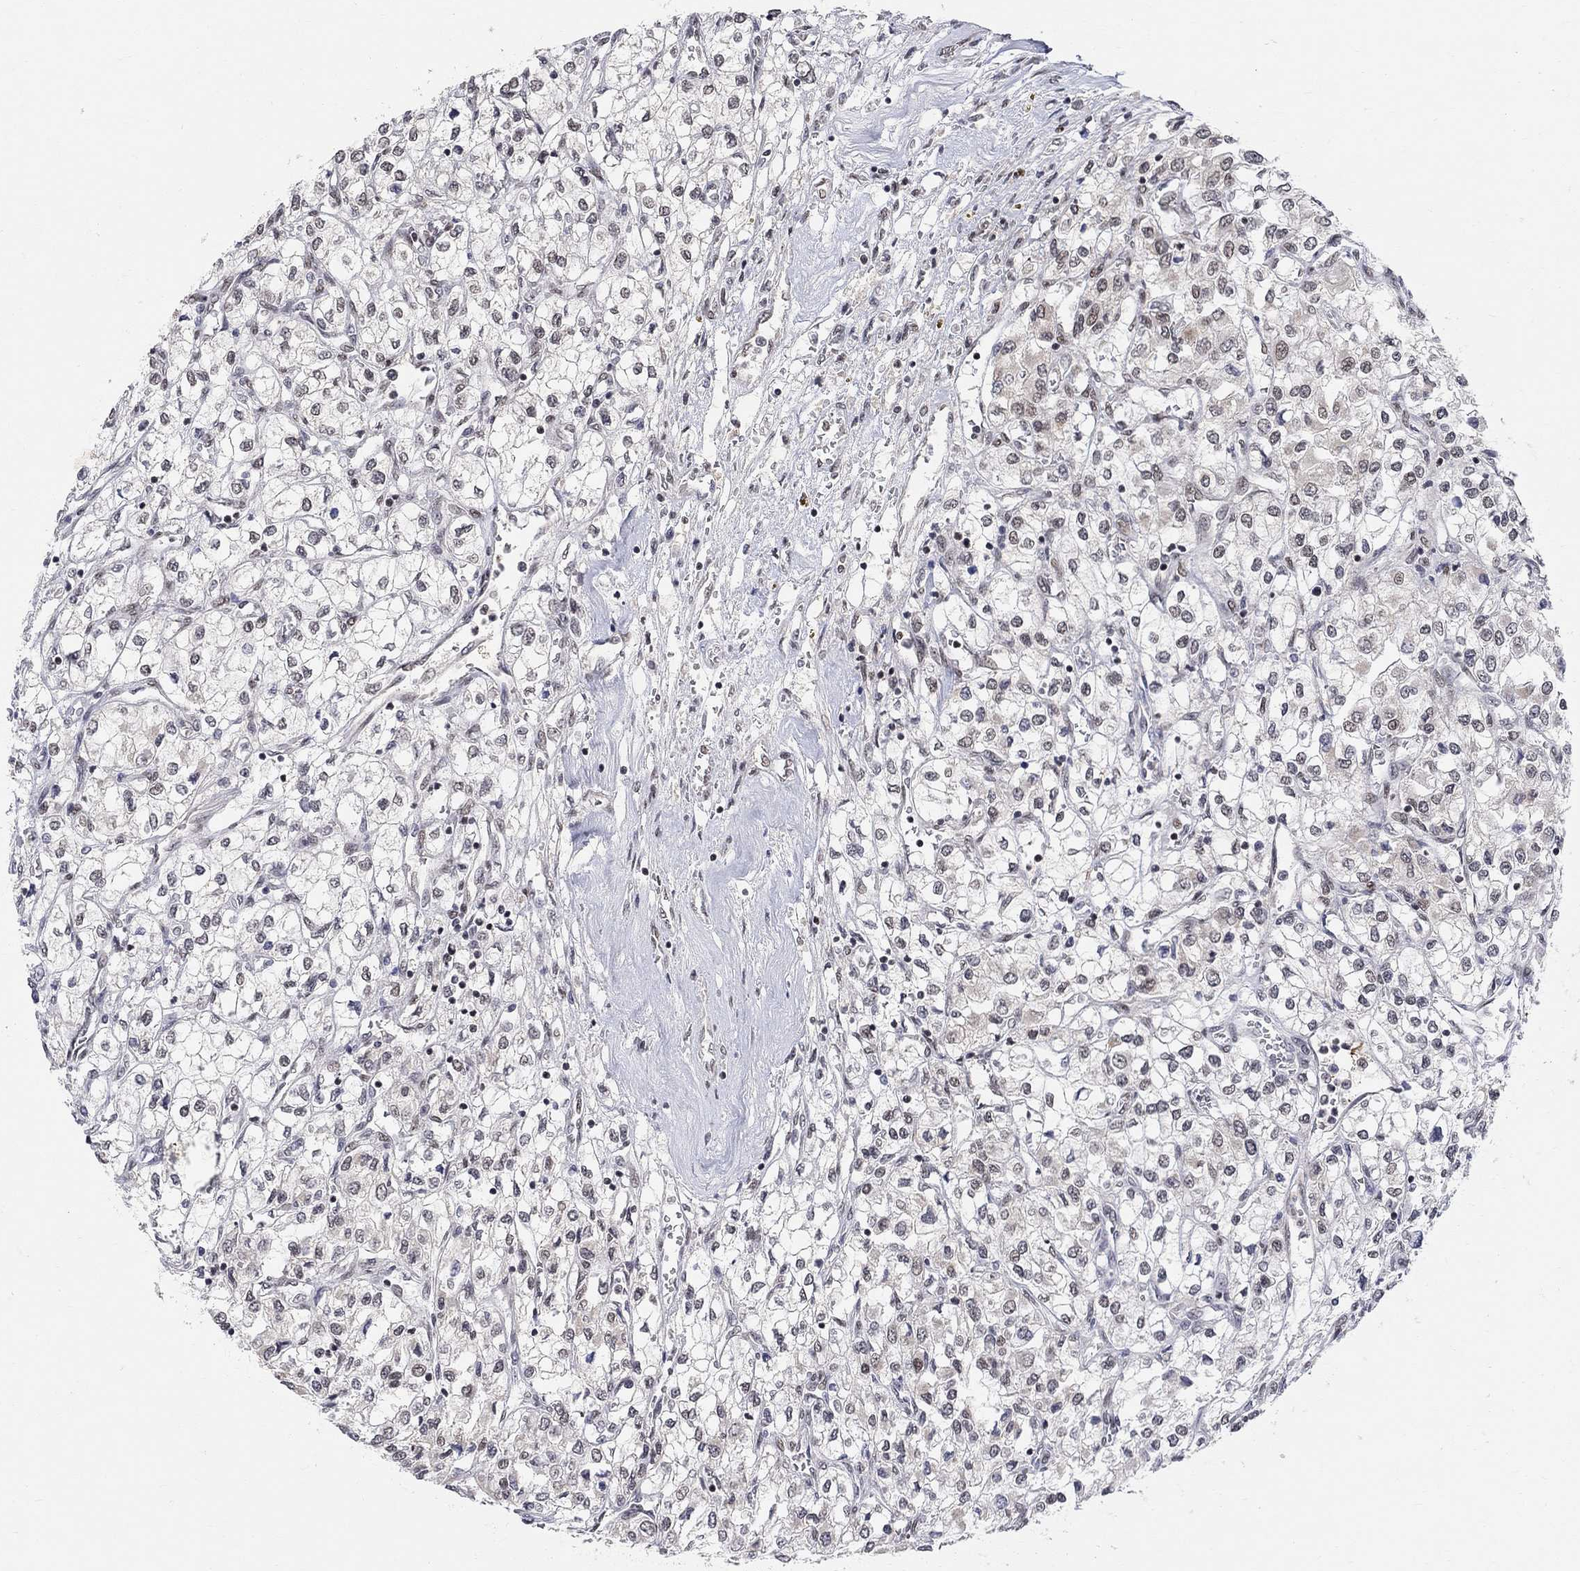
{"staining": {"intensity": "negative", "quantity": "none", "location": "none"}, "tissue": "renal cancer", "cell_type": "Tumor cells", "image_type": "cancer", "snomed": [{"axis": "morphology", "description": "Adenocarcinoma, NOS"}, {"axis": "topography", "description": "Kidney"}], "caption": "A high-resolution micrograph shows IHC staining of renal cancer (adenocarcinoma), which shows no significant staining in tumor cells. Brightfield microscopy of immunohistochemistry (IHC) stained with DAB (brown) and hematoxylin (blue), captured at high magnification.", "gene": "KLF12", "patient": {"sex": "male", "age": 80}}